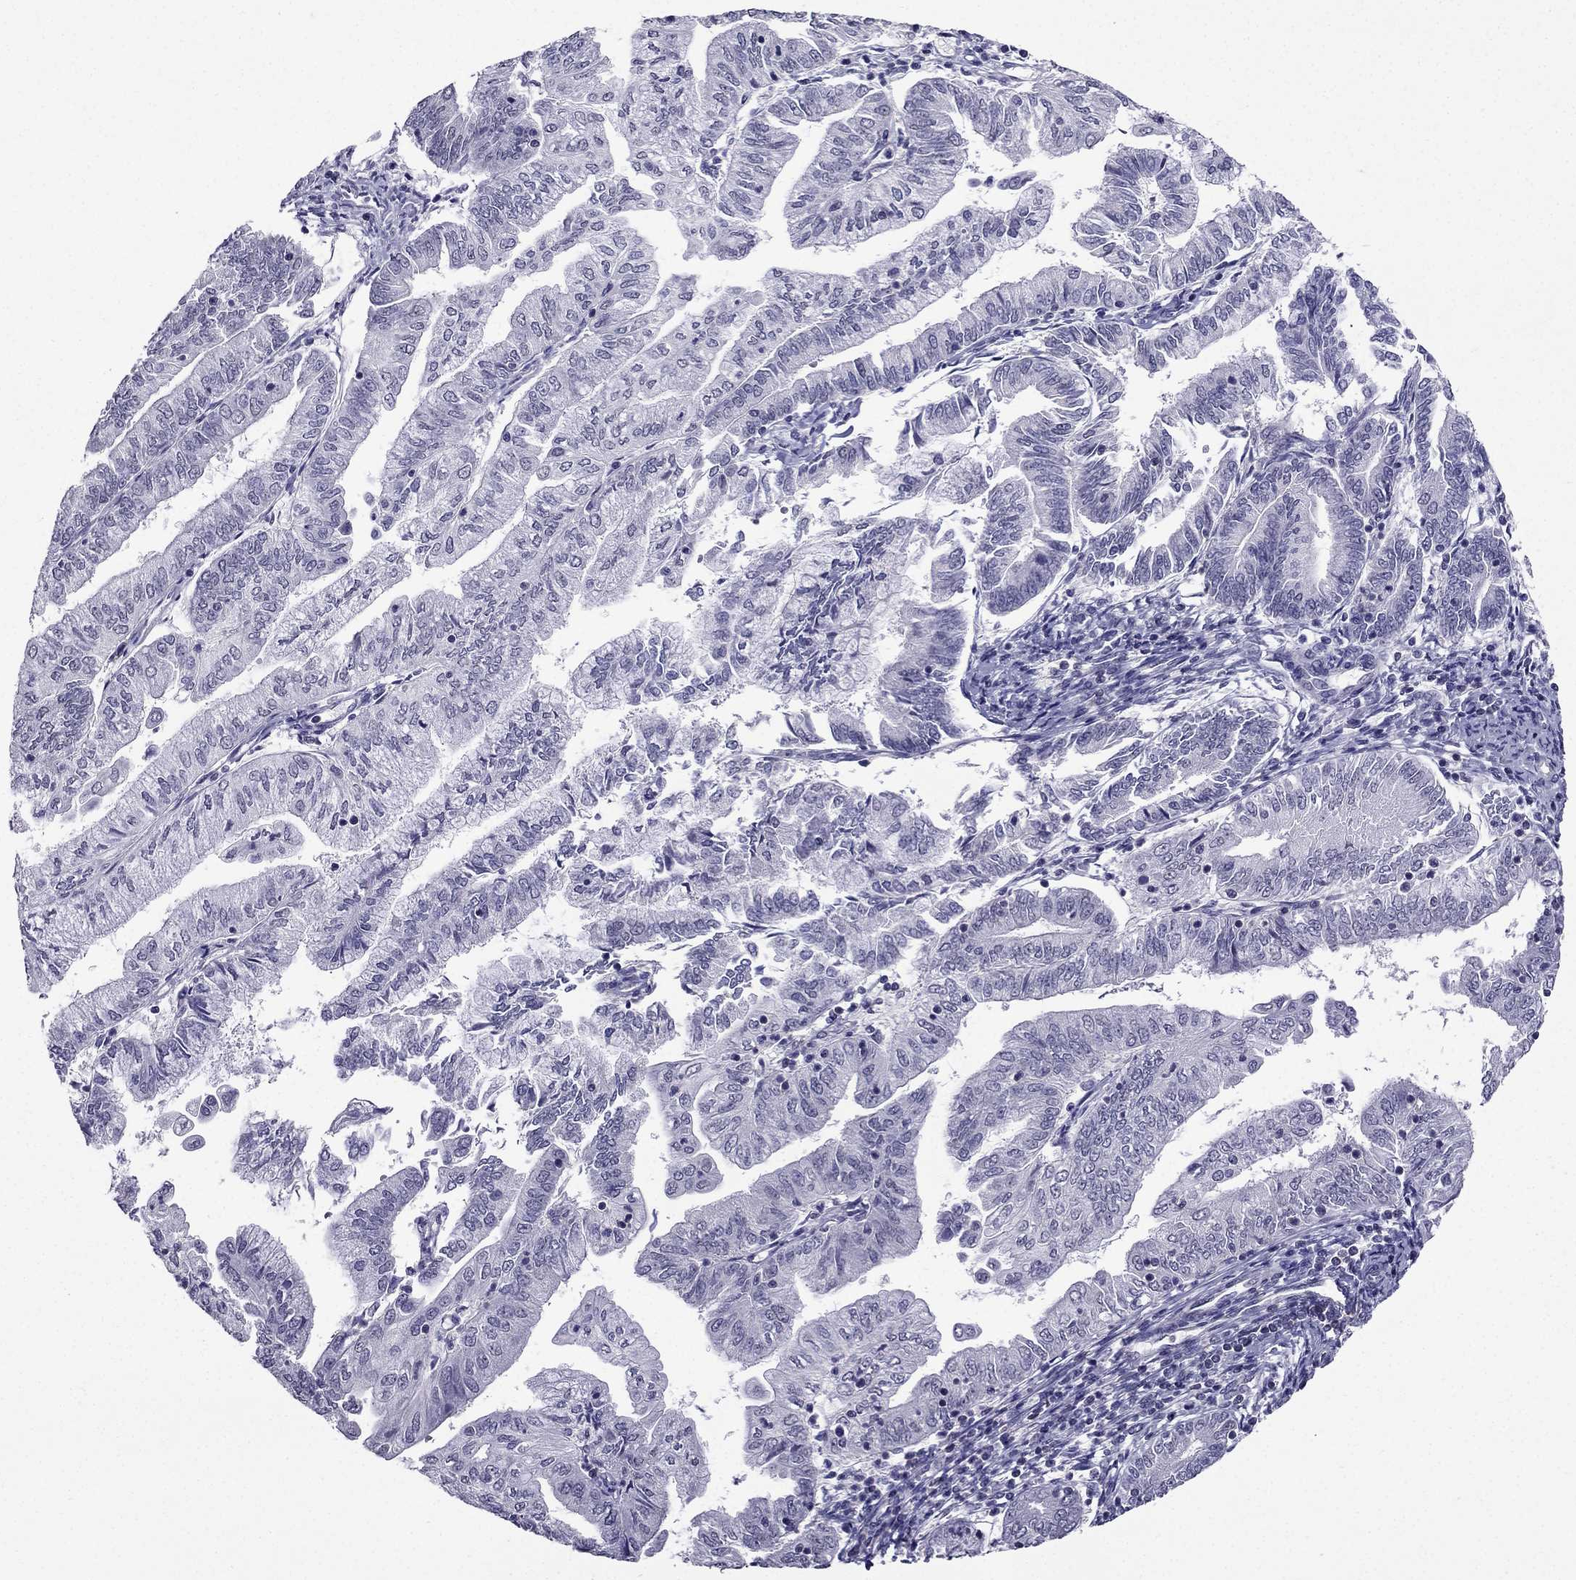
{"staining": {"intensity": "negative", "quantity": "none", "location": "none"}, "tissue": "endometrial cancer", "cell_type": "Tumor cells", "image_type": "cancer", "snomed": [{"axis": "morphology", "description": "Adenocarcinoma, NOS"}, {"axis": "topography", "description": "Endometrium"}], "caption": "The IHC micrograph has no significant positivity in tumor cells of endometrial cancer (adenocarcinoma) tissue.", "gene": "AAK1", "patient": {"sex": "female", "age": 55}}